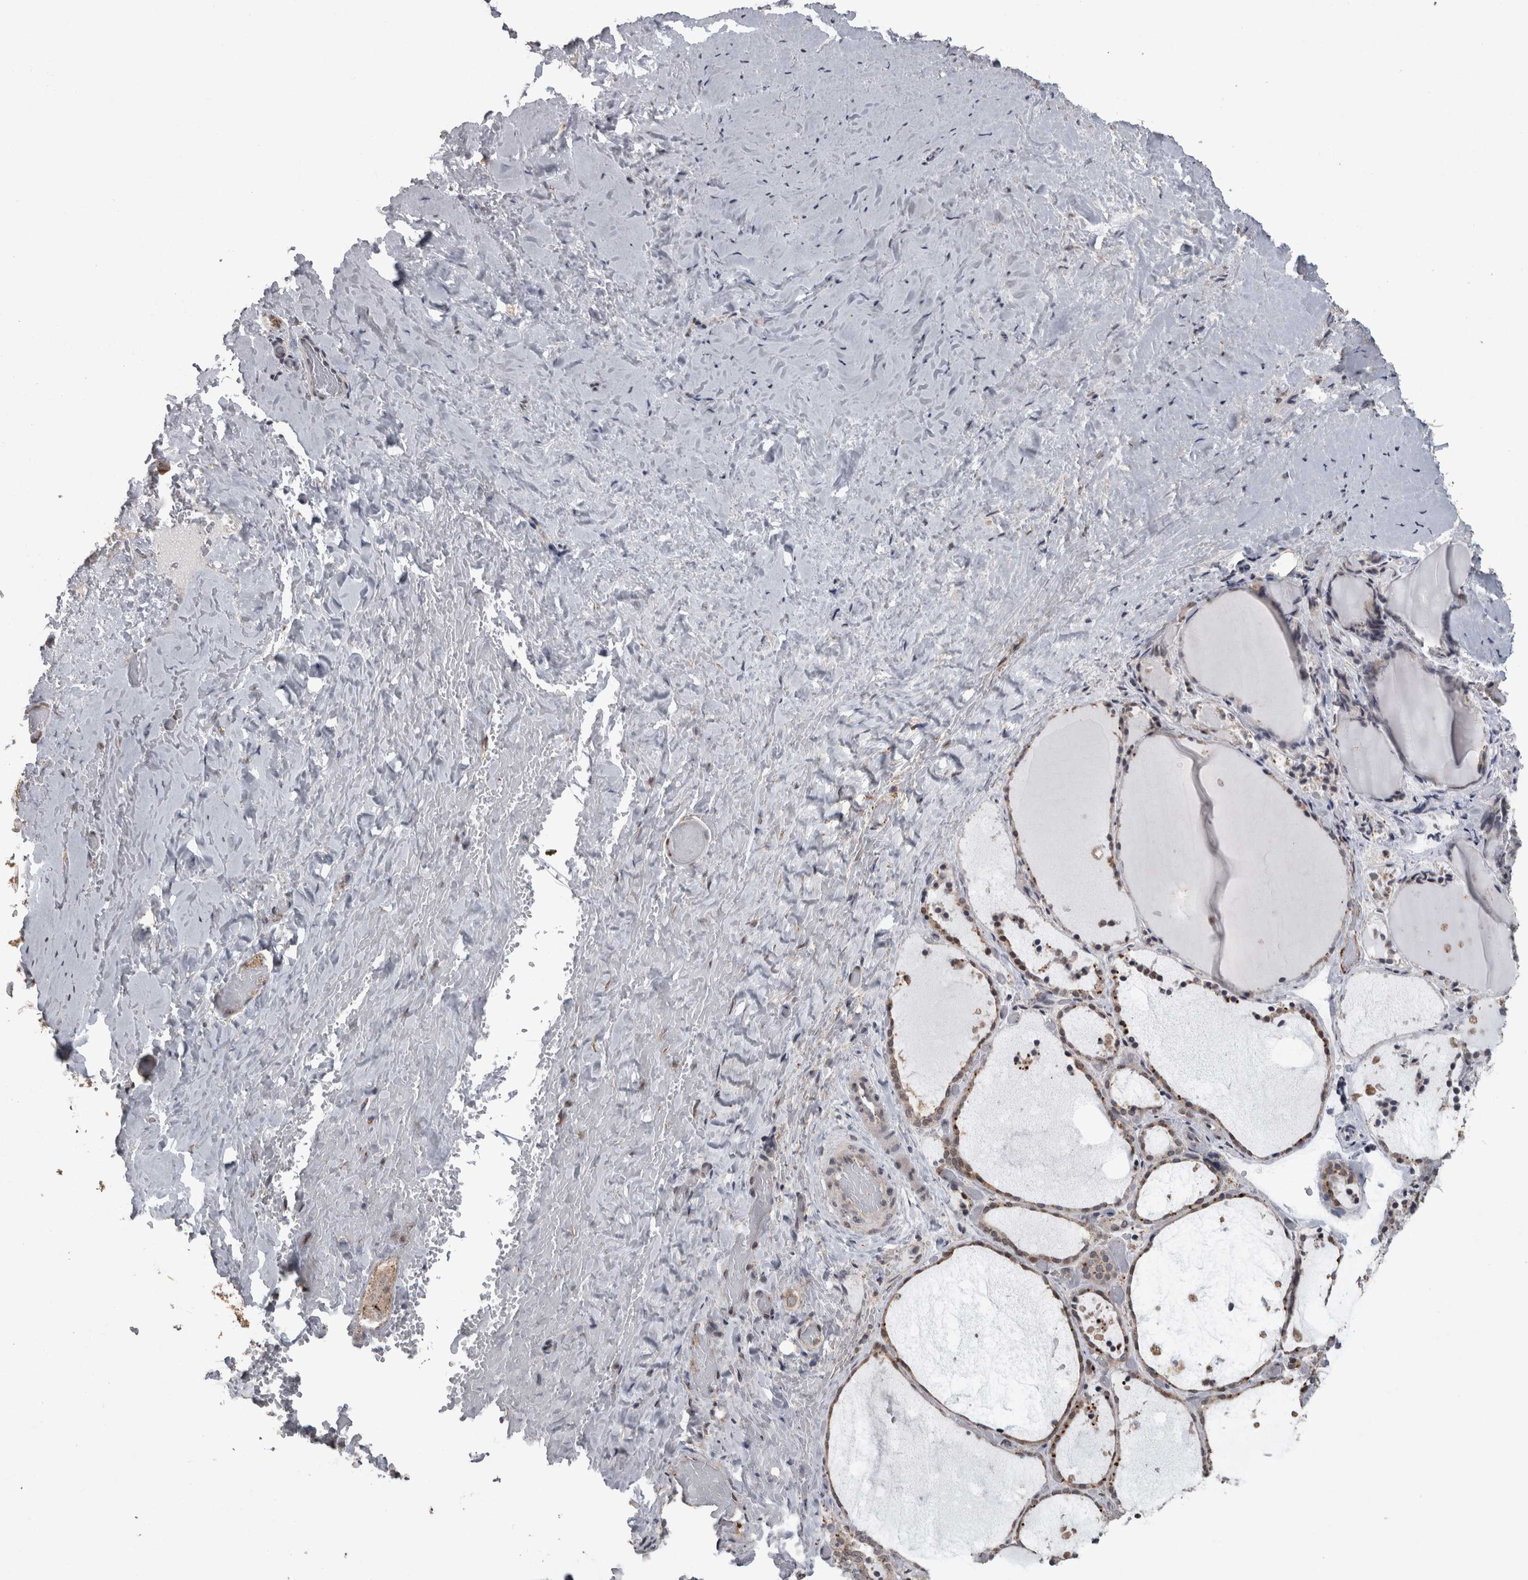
{"staining": {"intensity": "weak", "quantity": ">75%", "location": "cytoplasmic/membranous,nuclear"}, "tissue": "thyroid gland", "cell_type": "Glandular cells", "image_type": "normal", "snomed": [{"axis": "morphology", "description": "Normal tissue, NOS"}, {"axis": "topography", "description": "Thyroid gland"}], "caption": "Weak cytoplasmic/membranous,nuclear protein staining is seen in about >75% of glandular cells in thyroid gland.", "gene": "MEP1A", "patient": {"sex": "female", "age": 44}}